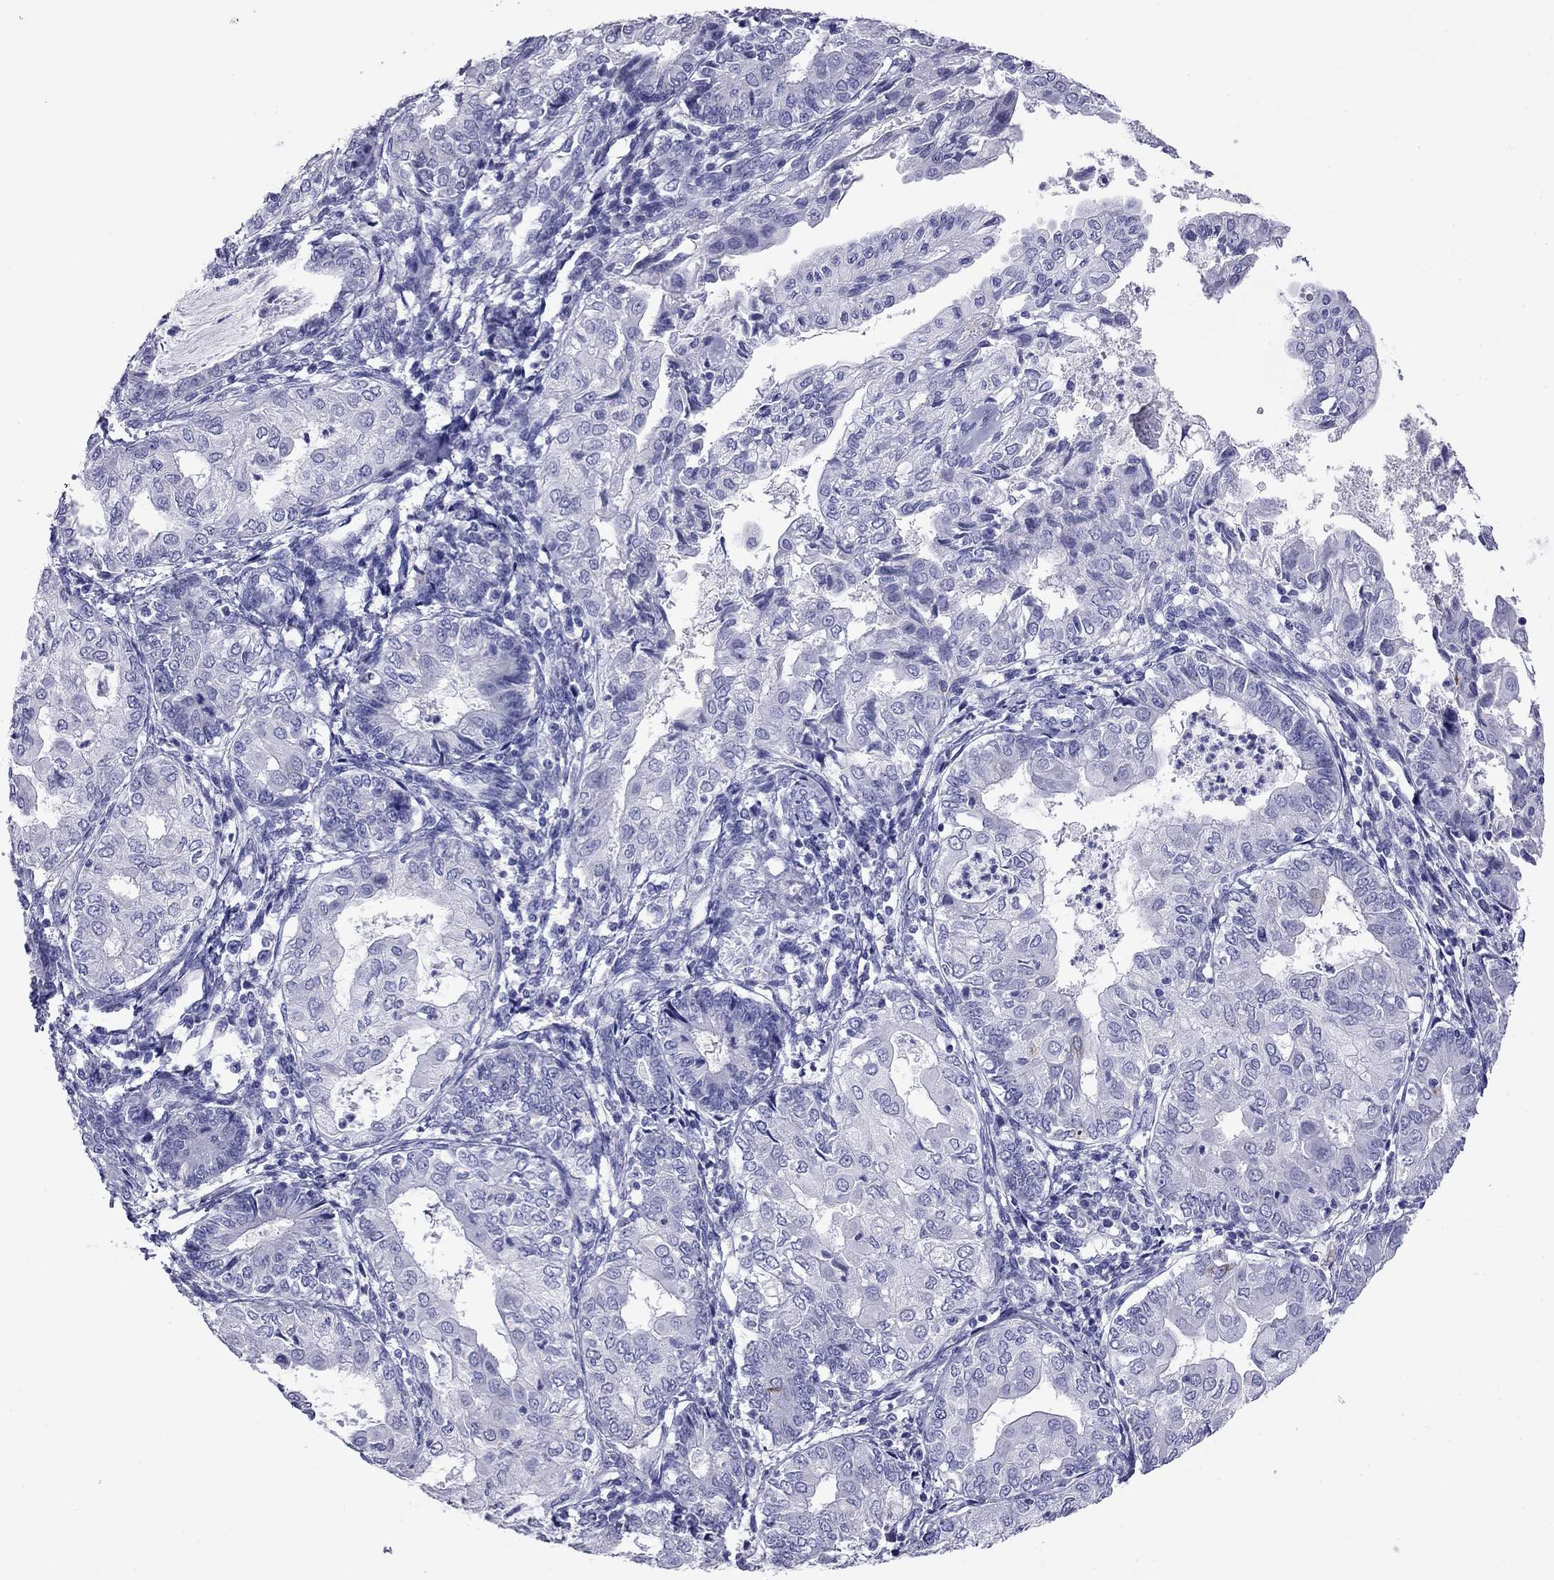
{"staining": {"intensity": "negative", "quantity": "none", "location": "none"}, "tissue": "endometrial cancer", "cell_type": "Tumor cells", "image_type": "cancer", "snomed": [{"axis": "morphology", "description": "Adenocarcinoma, NOS"}, {"axis": "topography", "description": "Endometrium"}], "caption": "Immunohistochemical staining of endometrial adenocarcinoma shows no significant expression in tumor cells. (IHC, brightfield microscopy, high magnification).", "gene": "ODF4", "patient": {"sex": "female", "age": 68}}